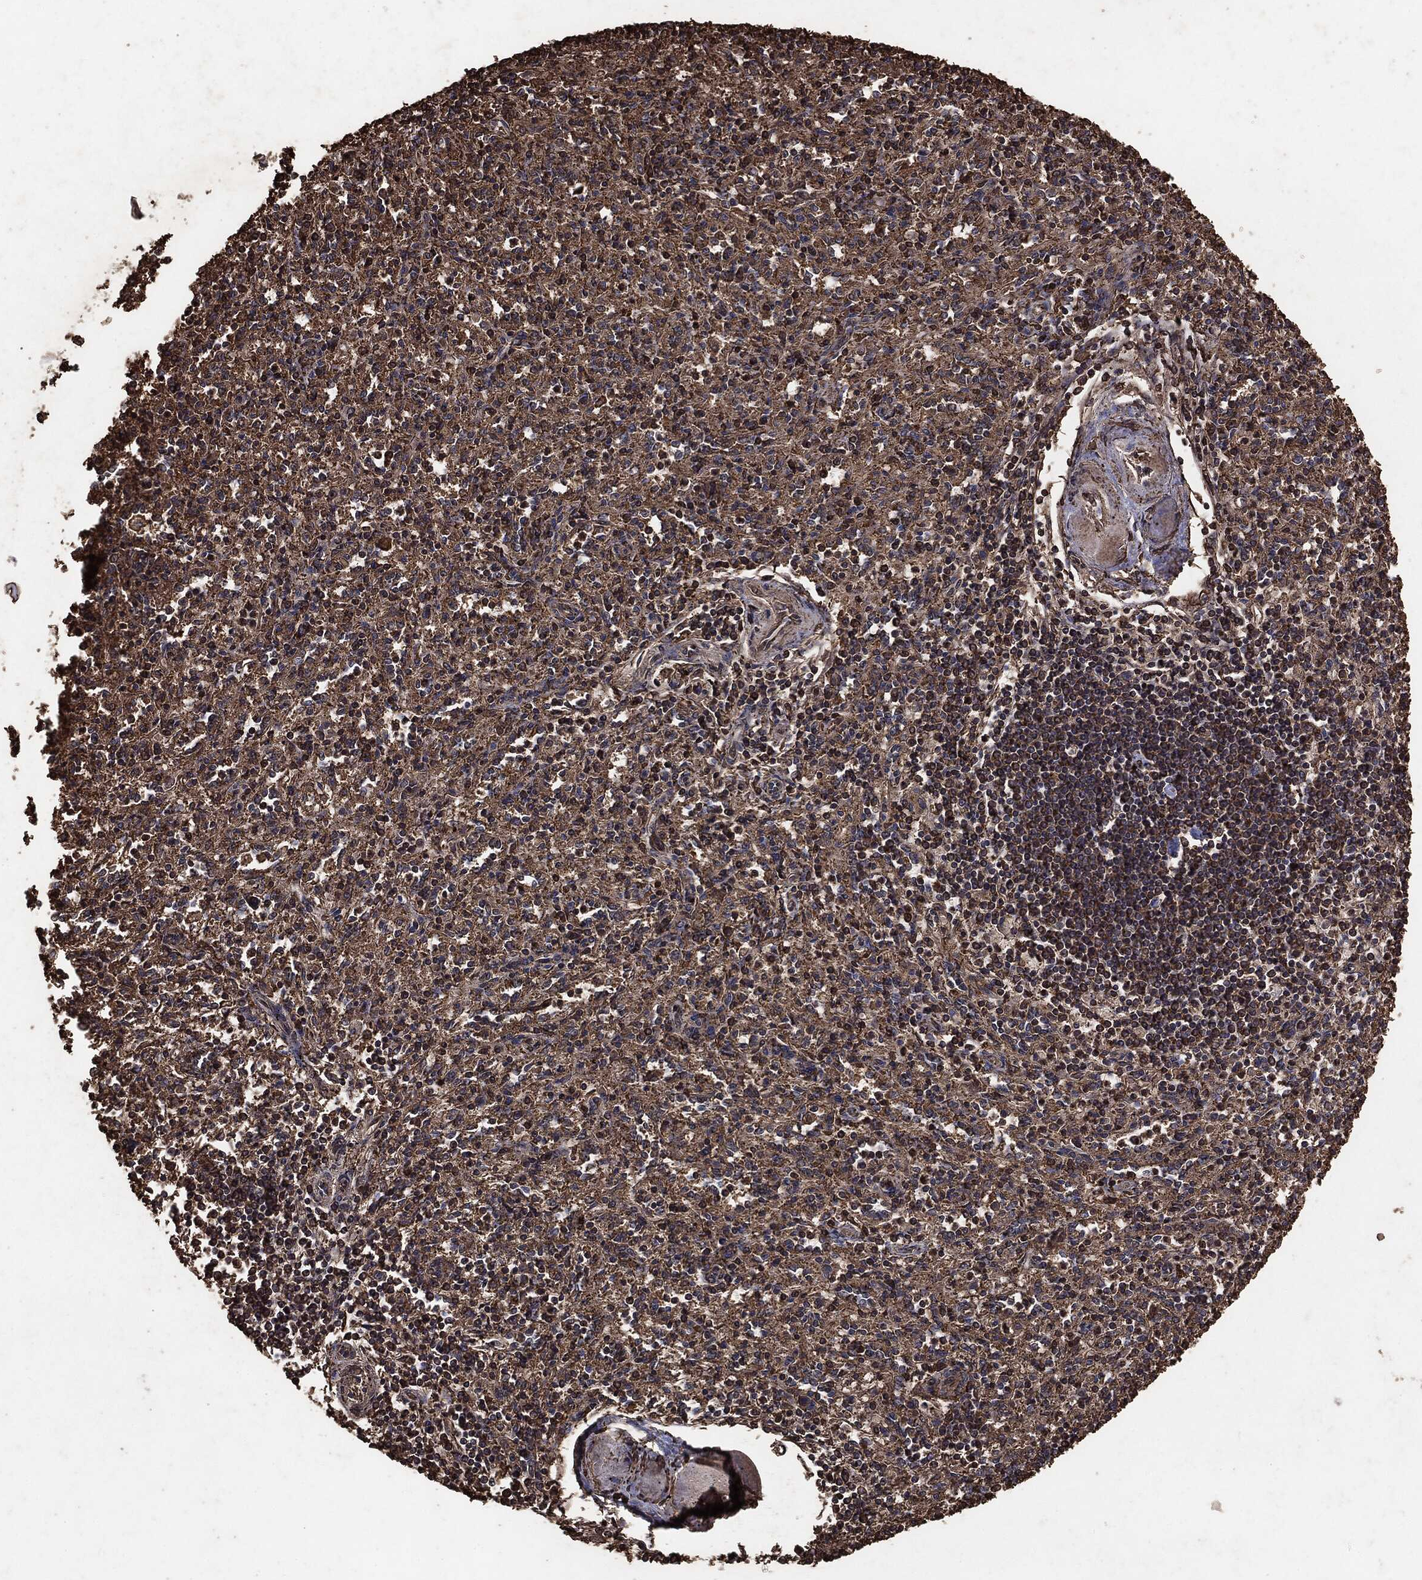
{"staining": {"intensity": "moderate", "quantity": ">75%", "location": "cytoplasmic/membranous"}, "tissue": "spleen", "cell_type": "Cells in red pulp", "image_type": "normal", "snomed": [{"axis": "morphology", "description": "Normal tissue, NOS"}, {"axis": "topography", "description": "Spleen"}], "caption": "This histopathology image demonstrates IHC staining of unremarkable human spleen, with medium moderate cytoplasmic/membranous staining in approximately >75% of cells in red pulp.", "gene": "MTOR", "patient": {"sex": "male", "age": 69}}